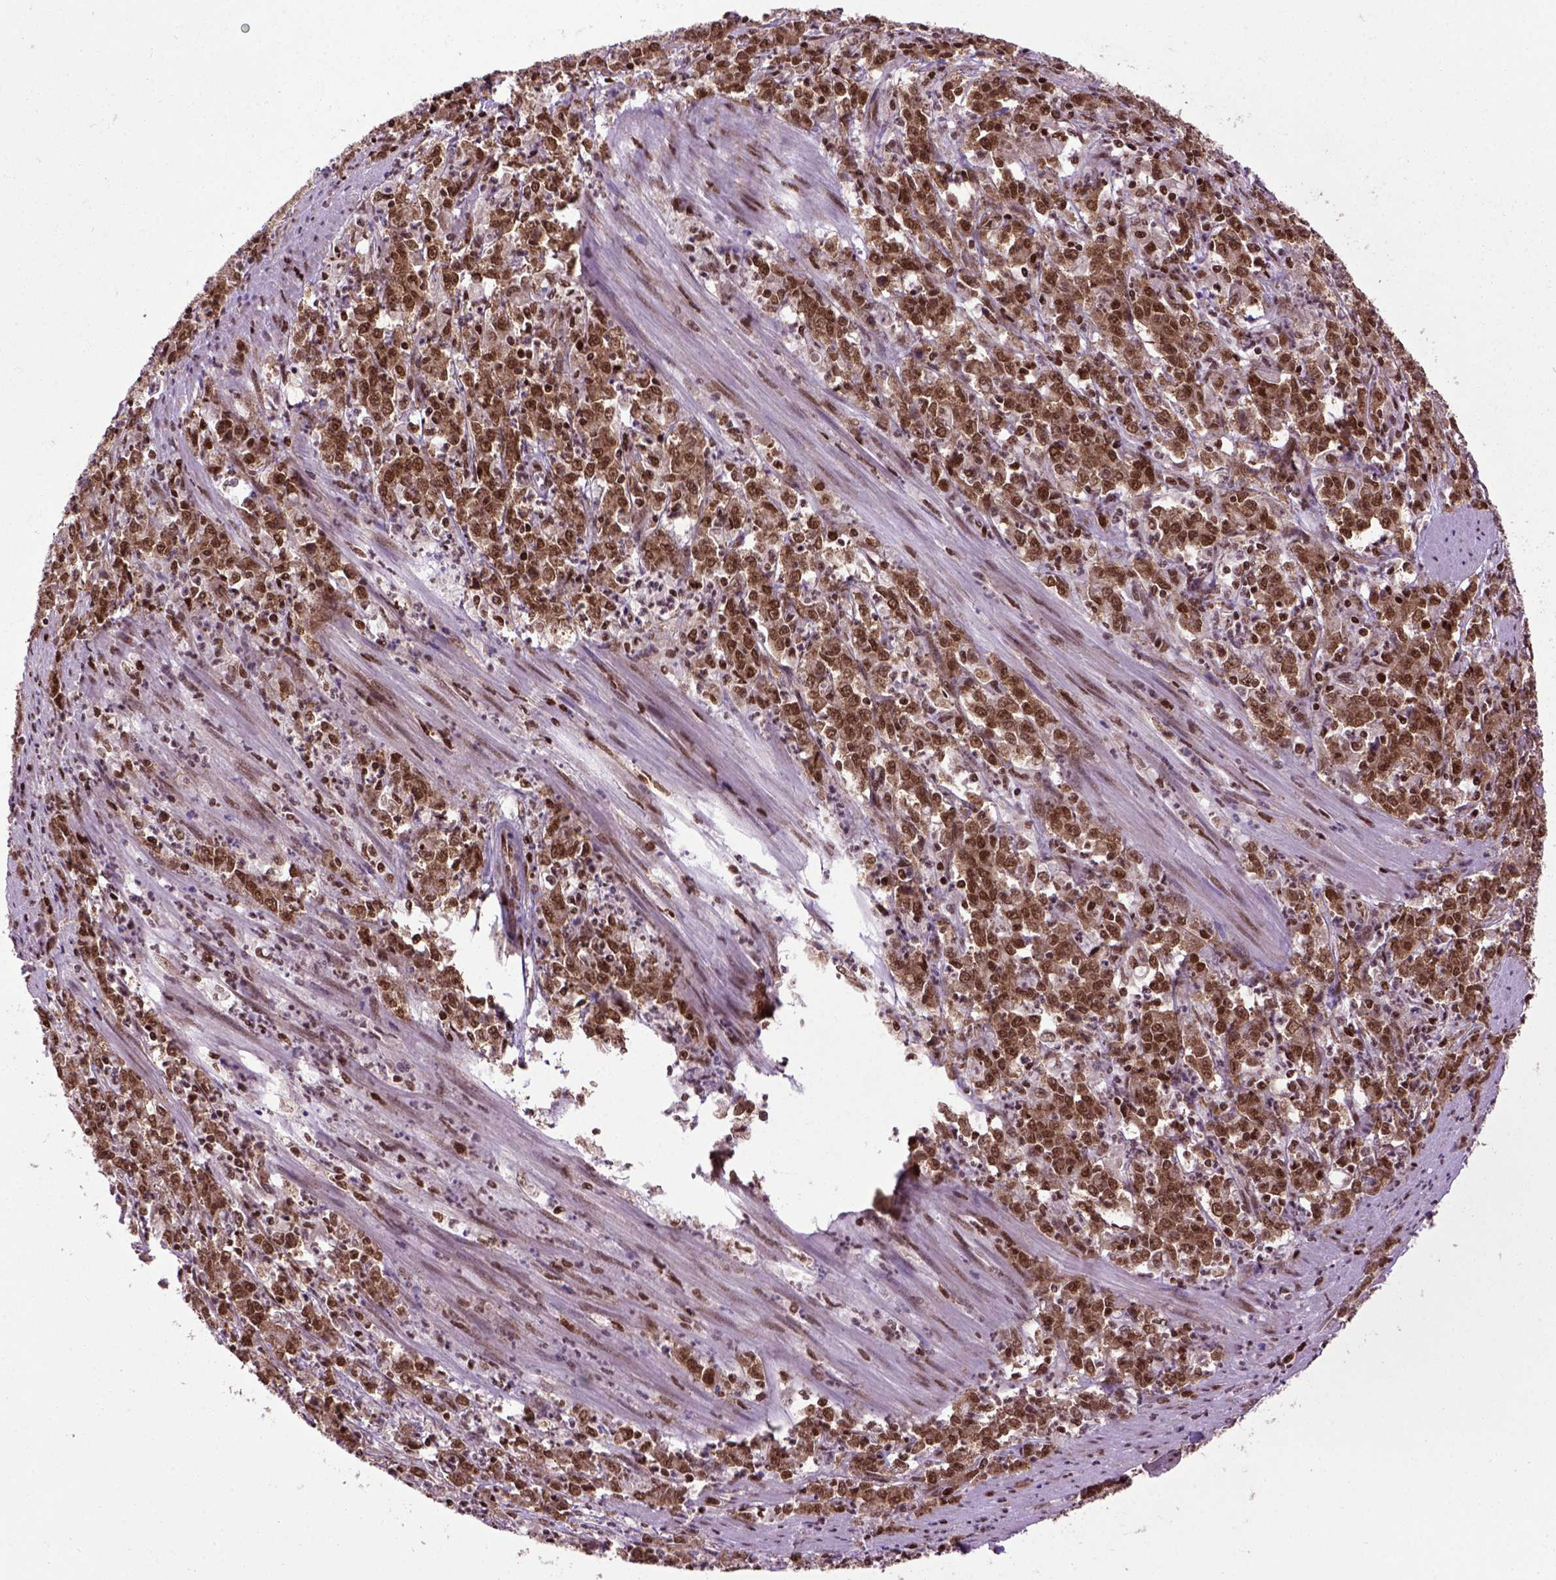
{"staining": {"intensity": "strong", "quantity": ">75%", "location": "cytoplasmic/membranous,nuclear"}, "tissue": "stomach cancer", "cell_type": "Tumor cells", "image_type": "cancer", "snomed": [{"axis": "morphology", "description": "Adenocarcinoma, NOS"}, {"axis": "topography", "description": "Stomach, lower"}], "caption": "Human stomach cancer (adenocarcinoma) stained with a protein marker shows strong staining in tumor cells.", "gene": "CELF1", "patient": {"sex": "female", "age": 71}}